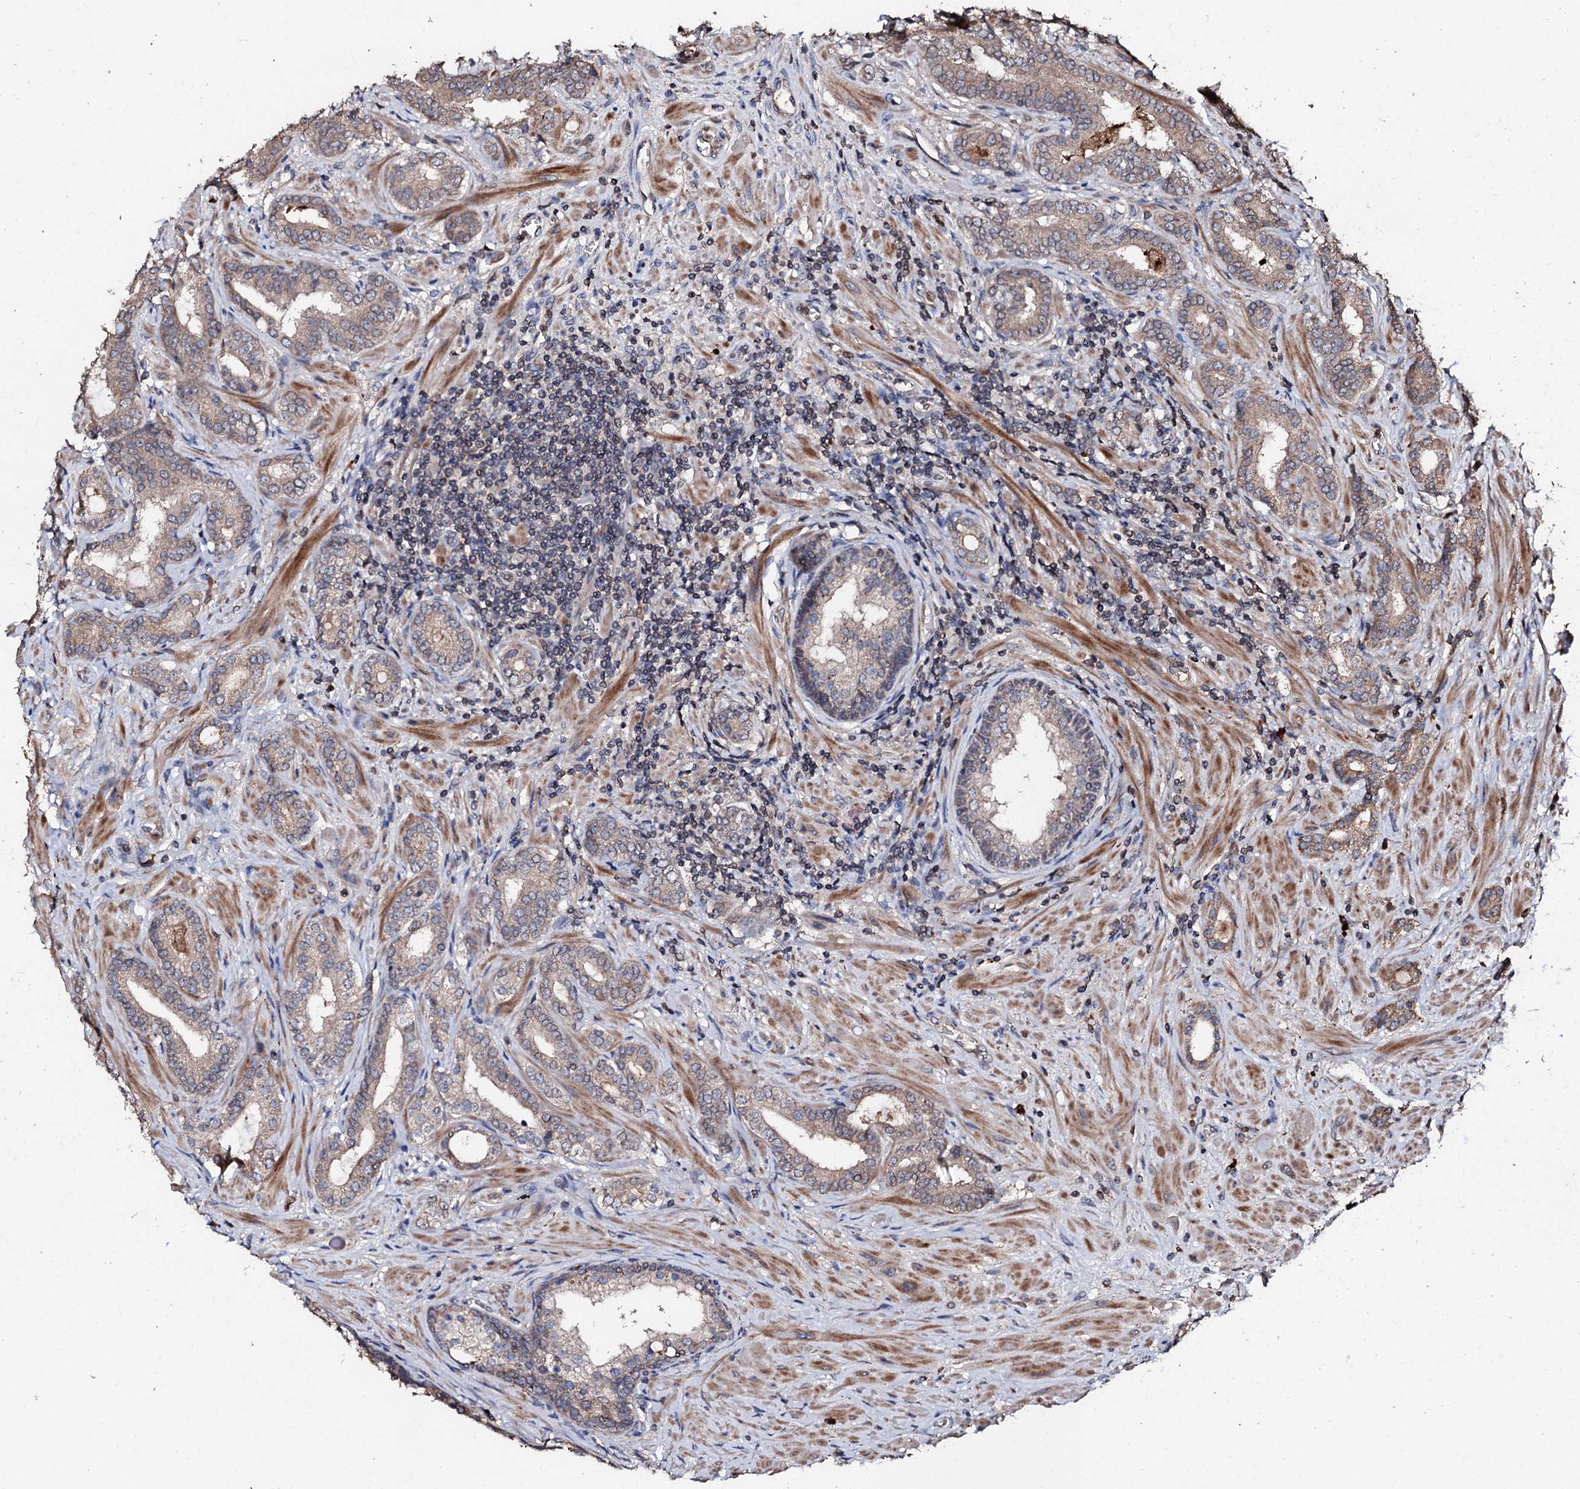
{"staining": {"intensity": "weak", "quantity": ">75%", "location": "cytoplasmic/membranous"}, "tissue": "prostate cancer", "cell_type": "Tumor cells", "image_type": "cancer", "snomed": [{"axis": "morphology", "description": "Adenocarcinoma, High grade"}, {"axis": "topography", "description": "Prostate"}], "caption": "Immunohistochemistry histopathology image of neoplastic tissue: human prostate adenocarcinoma (high-grade) stained using immunohistochemistry (IHC) reveals low levels of weak protein expression localized specifically in the cytoplasmic/membranous of tumor cells, appearing as a cytoplasmic/membranous brown color.", "gene": "SDHAF2", "patient": {"sex": "male", "age": 64}}